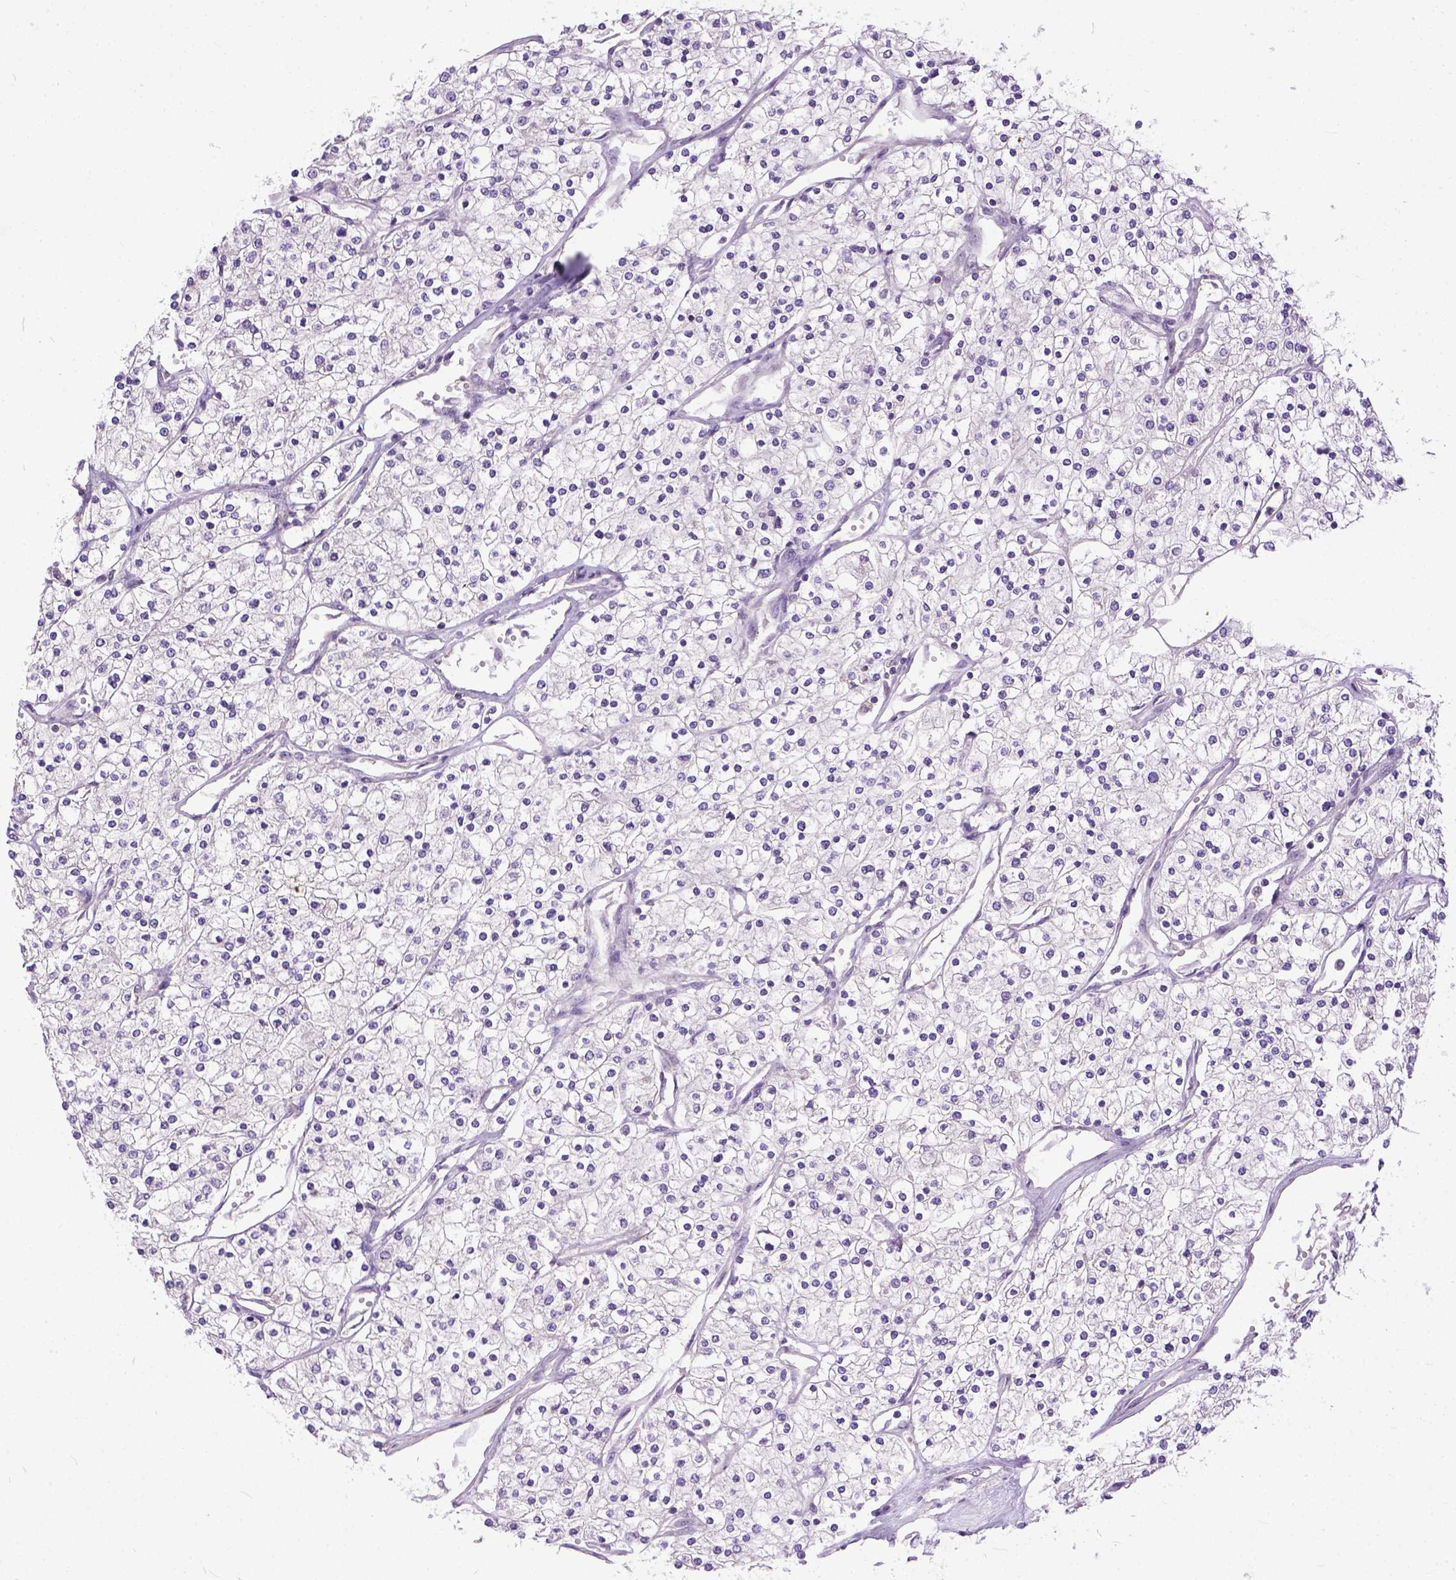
{"staining": {"intensity": "negative", "quantity": "none", "location": "none"}, "tissue": "renal cancer", "cell_type": "Tumor cells", "image_type": "cancer", "snomed": [{"axis": "morphology", "description": "Adenocarcinoma, NOS"}, {"axis": "topography", "description": "Kidney"}], "caption": "Tumor cells show no significant staining in renal adenocarcinoma. (DAB immunohistochemistry (IHC) visualized using brightfield microscopy, high magnification).", "gene": "BANF2", "patient": {"sex": "male", "age": 80}}